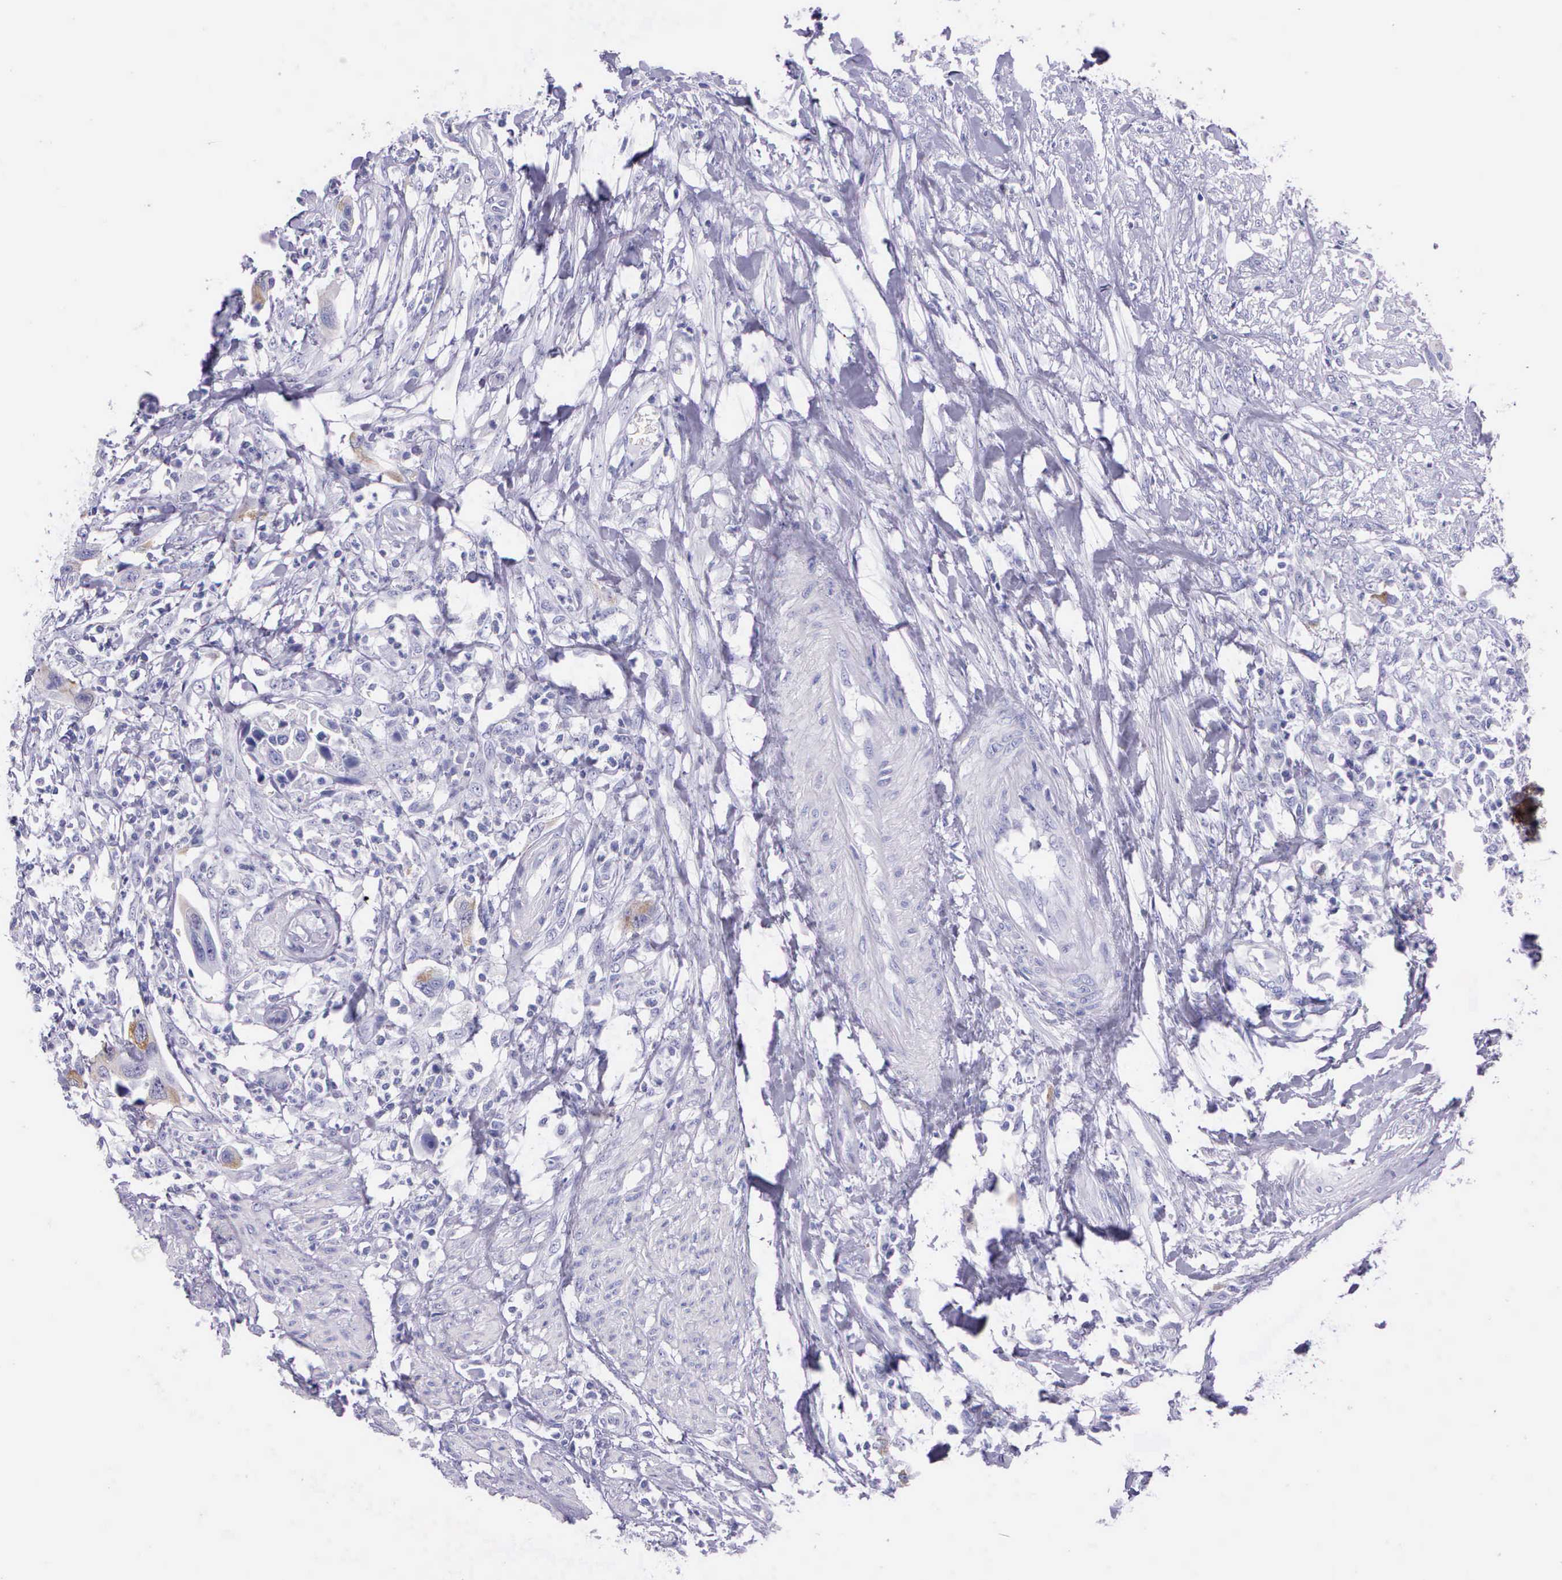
{"staining": {"intensity": "weak", "quantity": "<25%", "location": "cytoplasmic/membranous,nuclear"}, "tissue": "urothelial cancer", "cell_type": "Tumor cells", "image_type": "cancer", "snomed": [{"axis": "morphology", "description": "Urothelial carcinoma, High grade"}, {"axis": "topography", "description": "Urinary bladder"}], "caption": "The histopathology image demonstrates no staining of tumor cells in urothelial cancer.", "gene": "CCNB1", "patient": {"sex": "male", "age": 55}}